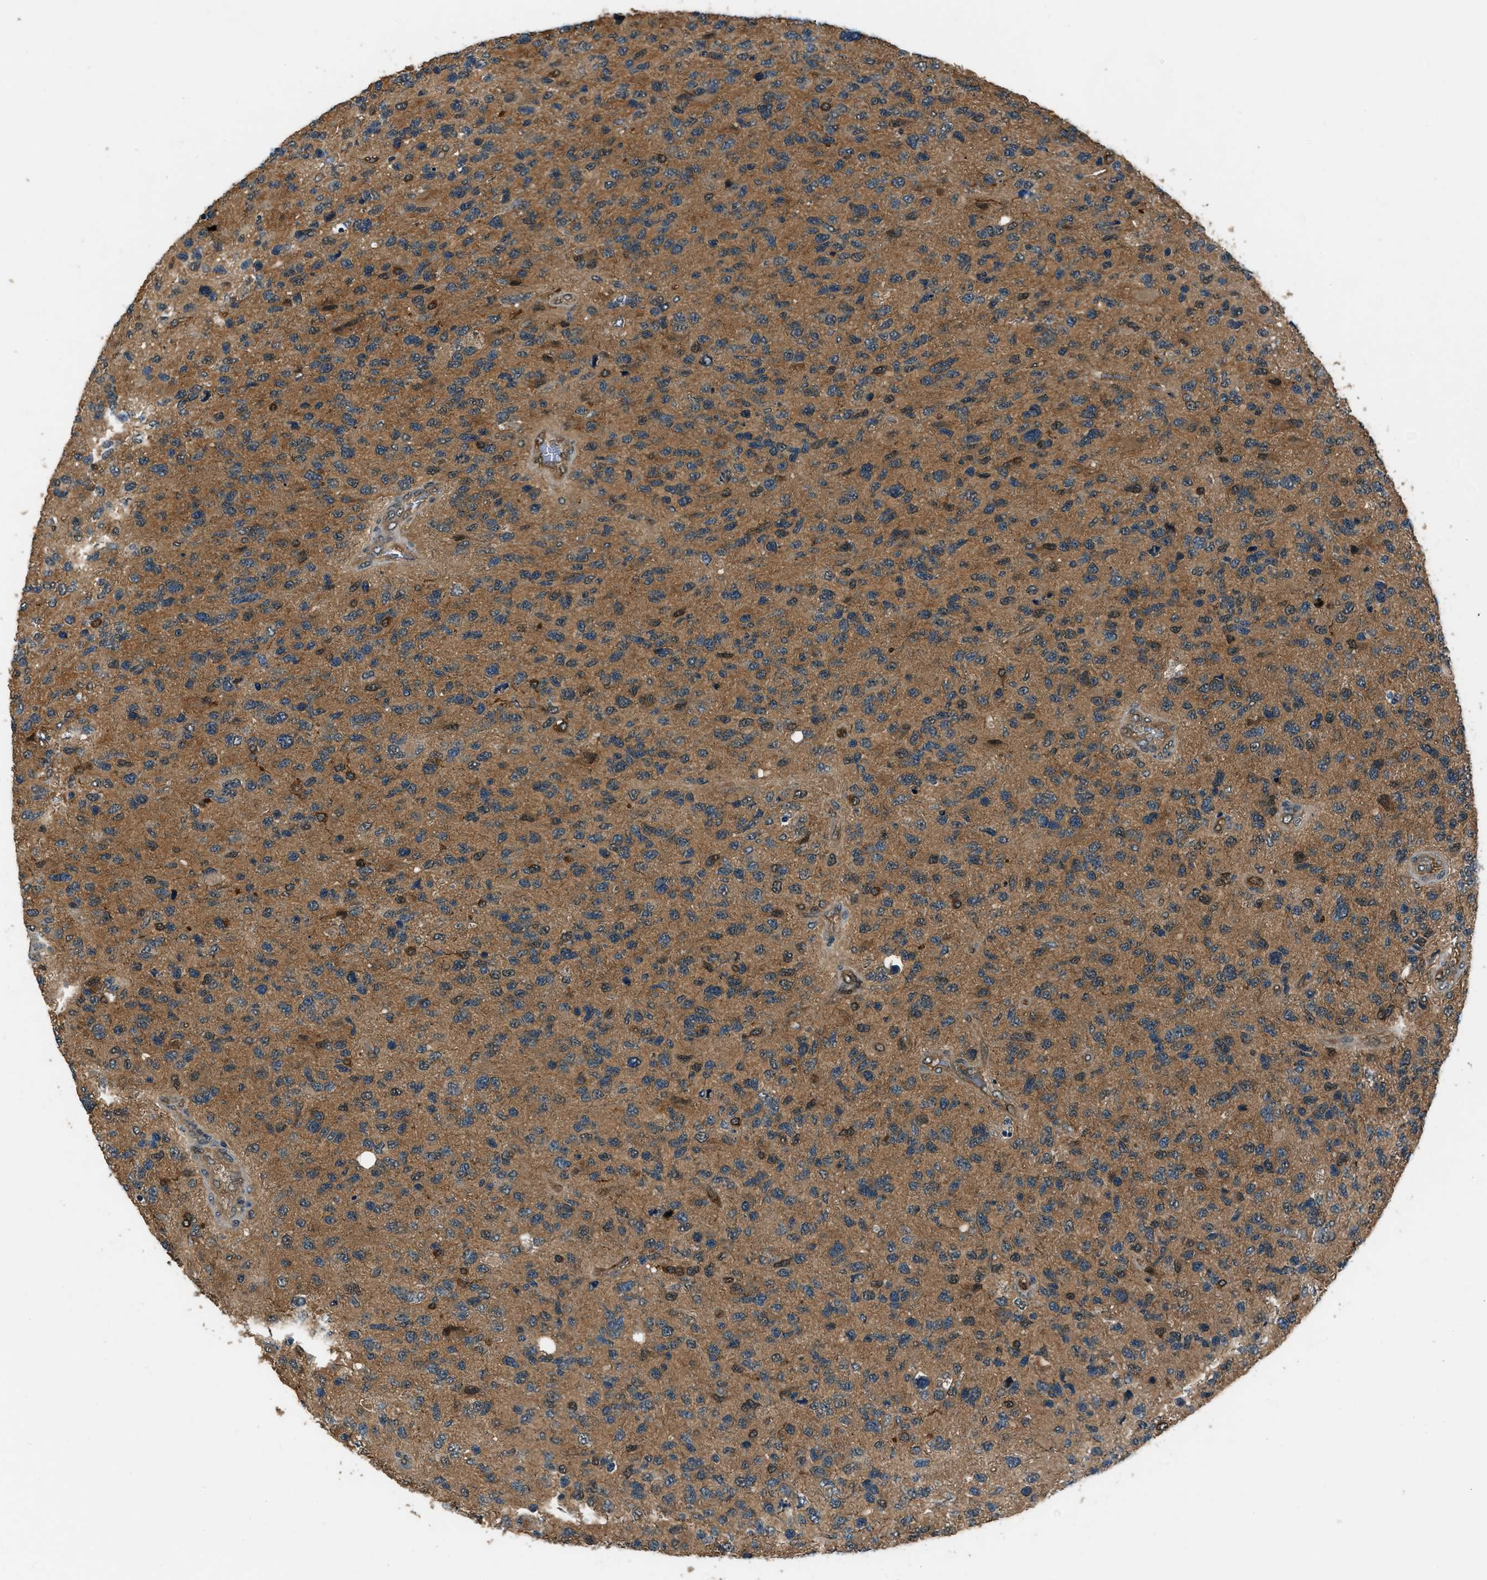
{"staining": {"intensity": "moderate", "quantity": ">75%", "location": "cytoplasmic/membranous"}, "tissue": "glioma", "cell_type": "Tumor cells", "image_type": "cancer", "snomed": [{"axis": "morphology", "description": "Glioma, malignant, High grade"}, {"axis": "topography", "description": "Brain"}], "caption": "The histopathology image demonstrates a brown stain indicating the presence of a protein in the cytoplasmic/membranous of tumor cells in glioma.", "gene": "NUDCD3", "patient": {"sex": "female", "age": 58}}